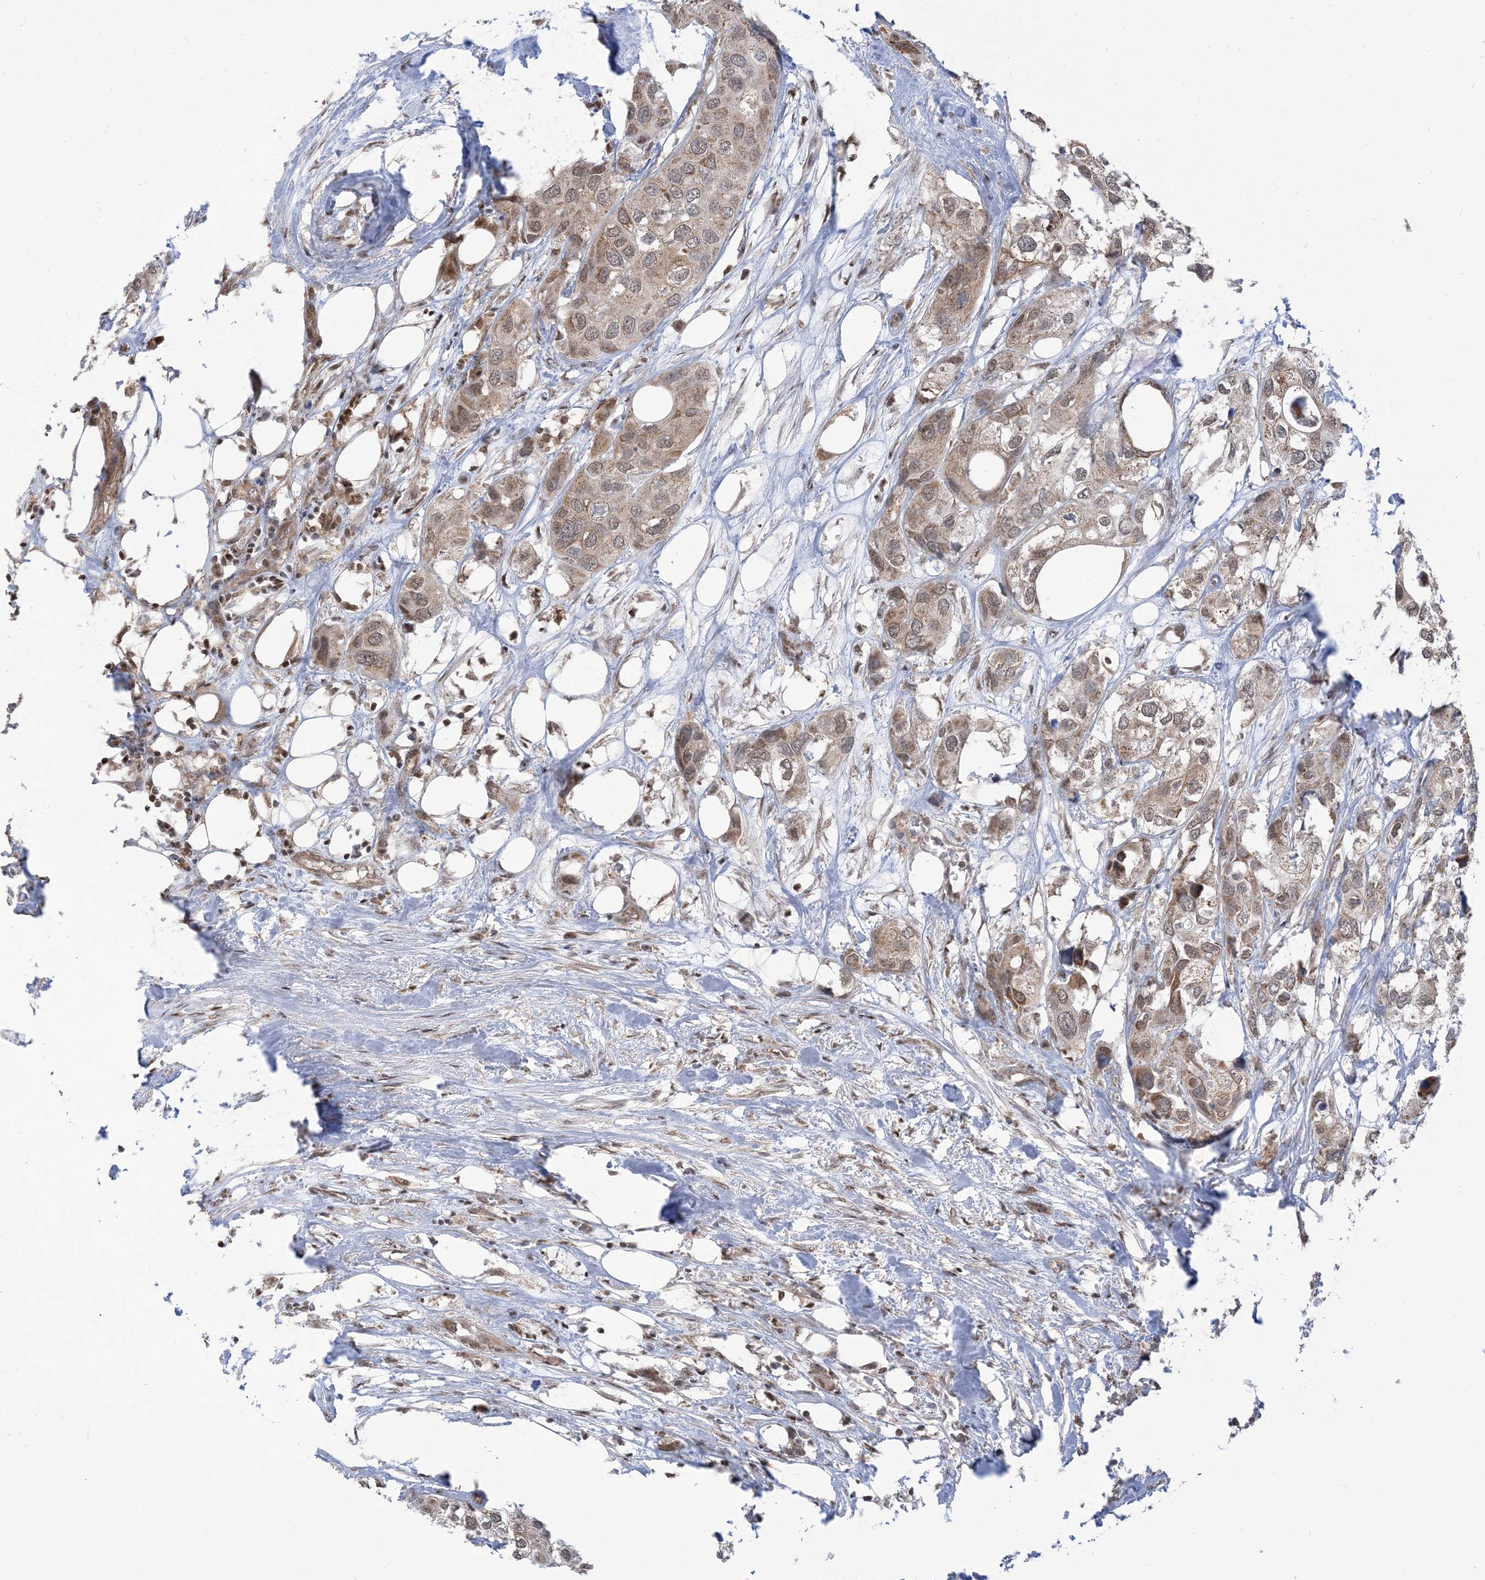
{"staining": {"intensity": "weak", "quantity": "25%-75%", "location": "cytoplasmic/membranous,nuclear"}, "tissue": "urothelial cancer", "cell_type": "Tumor cells", "image_type": "cancer", "snomed": [{"axis": "morphology", "description": "Urothelial carcinoma, High grade"}, {"axis": "topography", "description": "Urinary bladder"}], "caption": "A high-resolution image shows immunohistochemistry (IHC) staining of urothelial cancer, which exhibits weak cytoplasmic/membranous and nuclear positivity in about 25%-75% of tumor cells.", "gene": "CASP4", "patient": {"sex": "male", "age": 64}}